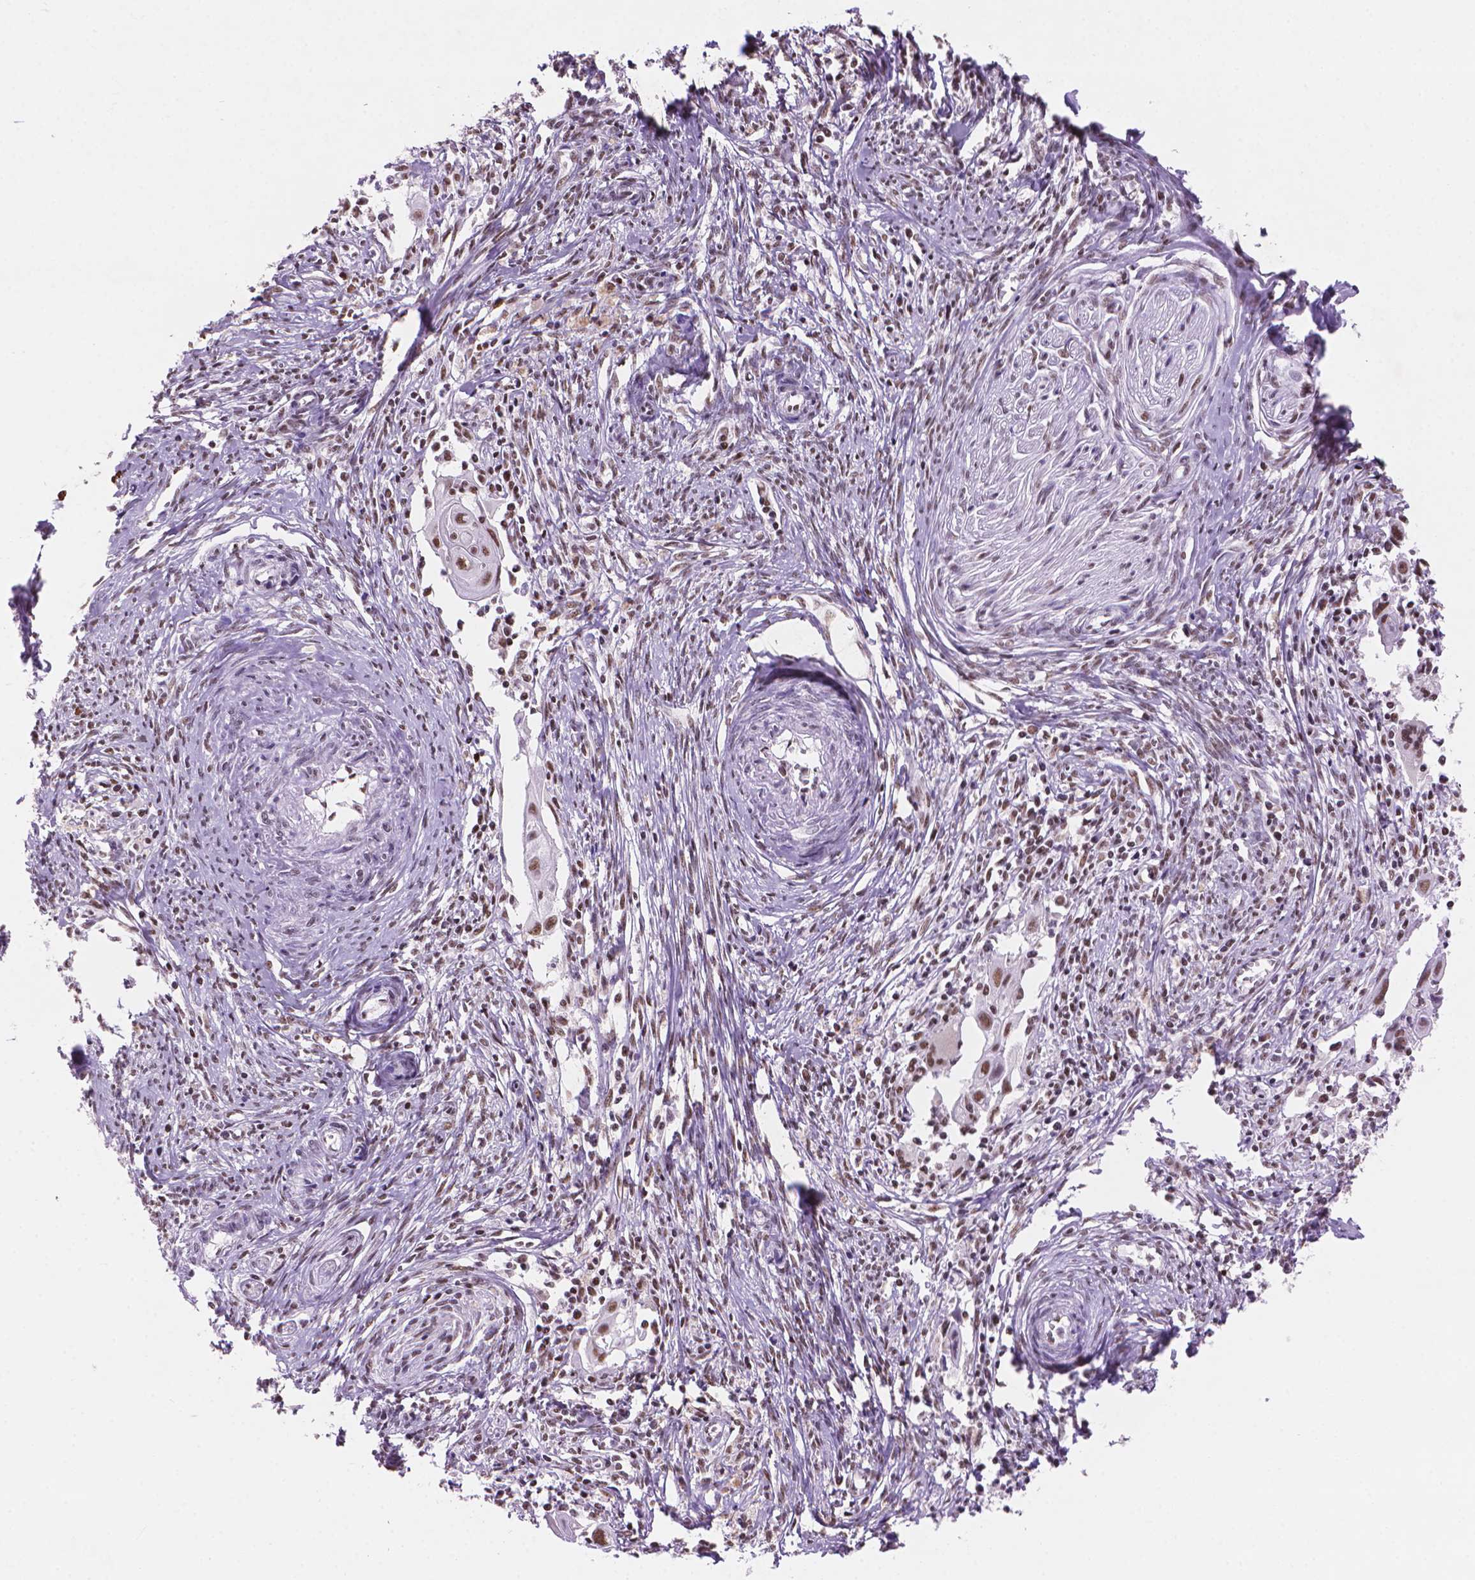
{"staining": {"intensity": "moderate", "quantity": ">75%", "location": "nuclear"}, "tissue": "cervical cancer", "cell_type": "Tumor cells", "image_type": "cancer", "snomed": [{"axis": "morphology", "description": "Squamous cell carcinoma, NOS"}, {"axis": "topography", "description": "Cervix"}], "caption": "Human squamous cell carcinoma (cervical) stained for a protein (brown) demonstrates moderate nuclear positive positivity in about >75% of tumor cells.", "gene": "RPA4", "patient": {"sex": "female", "age": 30}}